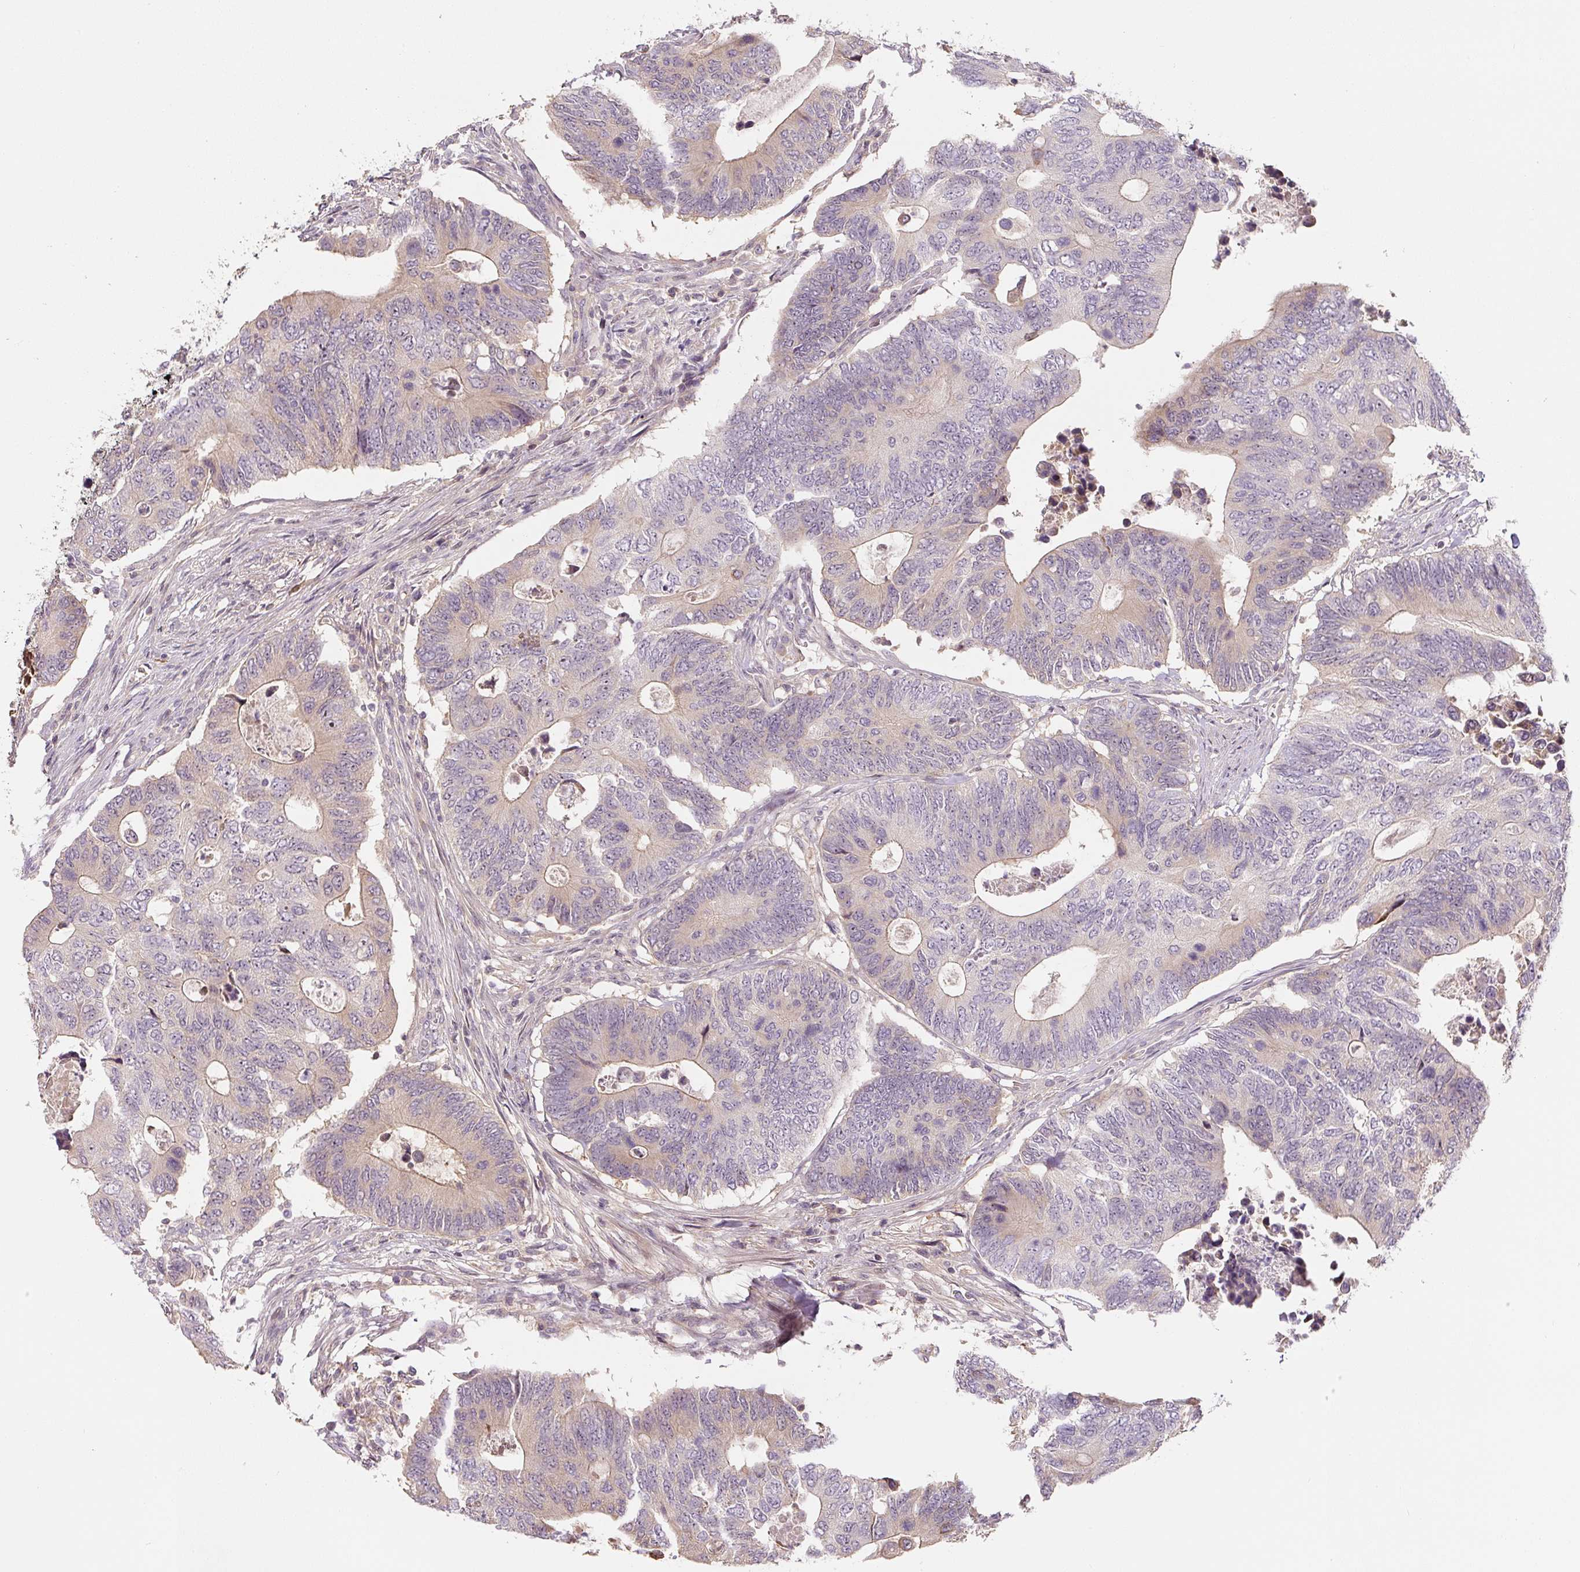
{"staining": {"intensity": "weak", "quantity": "<25%", "location": "cytoplasmic/membranous"}, "tissue": "colorectal cancer", "cell_type": "Tumor cells", "image_type": "cancer", "snomed": [{"axis": "morphology", "description": "Adenocarcinoma, NOS"}, {"axis": "topography", "description": "Colon"}], "caption": "This is a image of immunohistochemistry staining of adenocarcinoma (colorectal), which shows no staining in tumor cells. (Brightfield microscopy of DAB (3,3'-diaminobenzidine) IHC at high magnification).", "gene": "PWWP3B", "patient": {"sex": "male", "age": 87}}